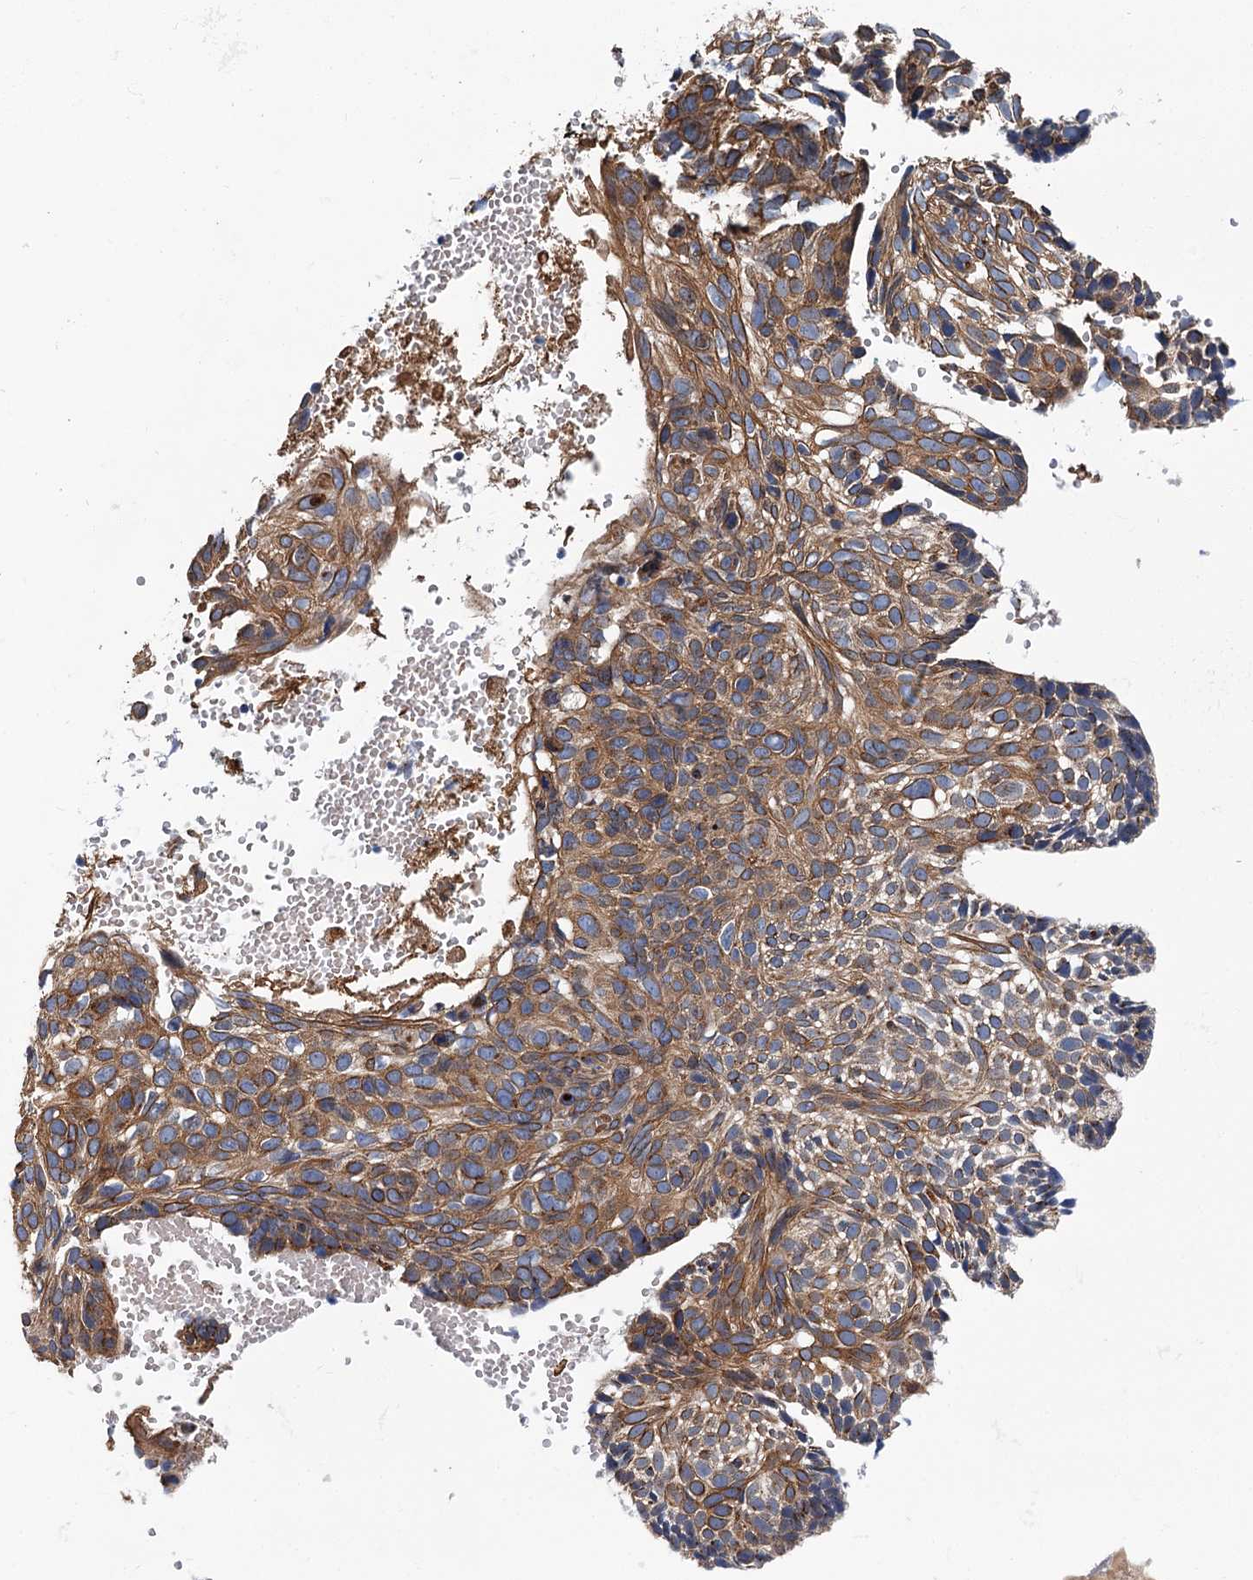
{"staining": {"intensity": "moderate", "quantity": ">75%", "location": "cytoplasmic/membranous"}, "tissue": "skin cancer", "cell_type": "Tumor cells", "image_type": "cancer", "snomed": [{"axis": "morphology", "description": "Normal tissue, NOS"}, {"axis": "morphology", "description": "Basal cell carcinoma"}, {"axis": "topography", "description": "Skin"}], "caption": "This image reveals IHC staining of skin cancer (basal cell carcinoma), with medium moderate cytoplasmic/membranous expression in approximately >75% of tumor cells.", "gene": "BET1L", "patient": {"sex": "male", "age": 66}}